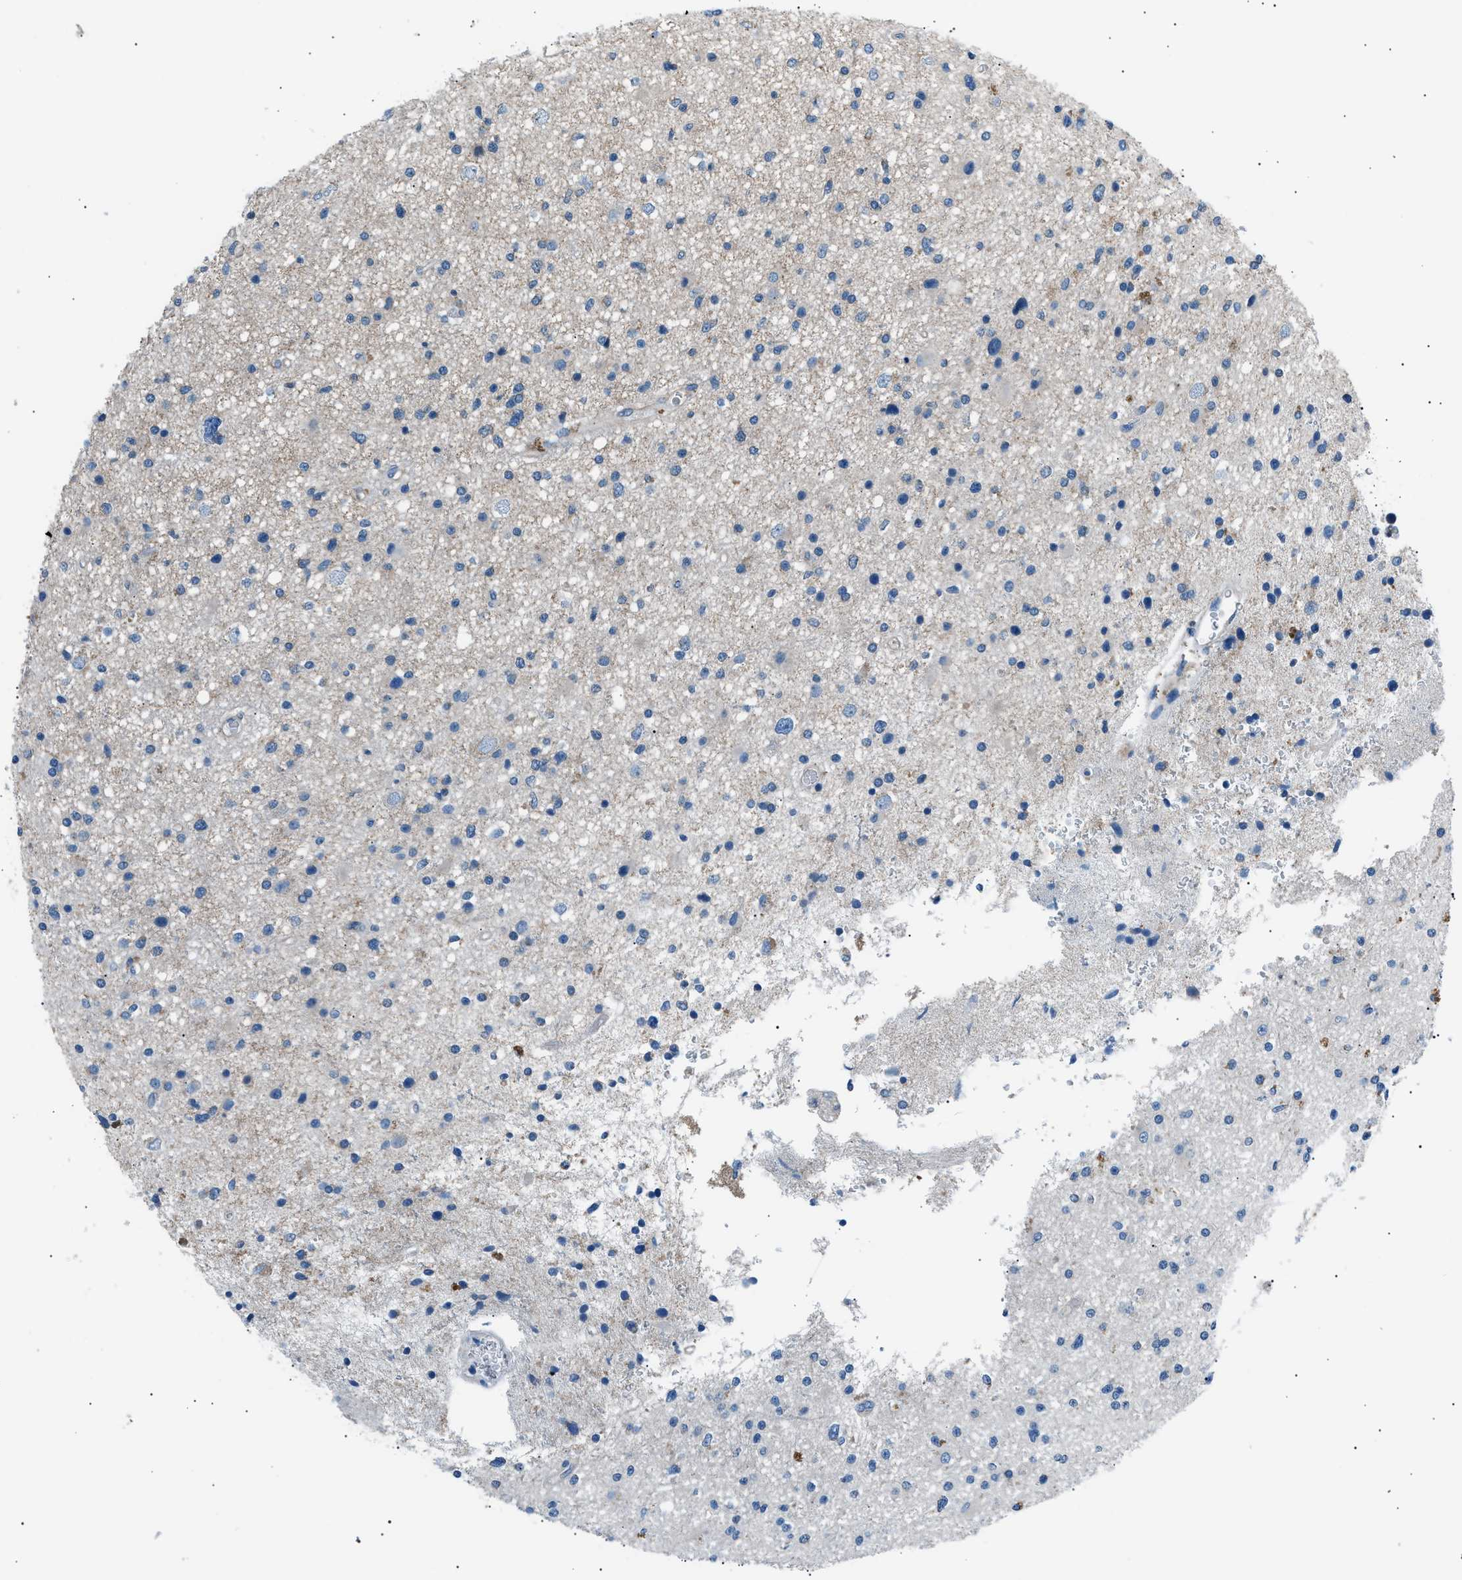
{"staining": {"intensity": "negative", "quantity": "none", "location": "none"}, "tissue": "glioma", "cell_type": "Tumor cells", "image_type": "cancer", "snomed": [{"axis": "morphology", "description": "Glioma, malignant, High grade"}, {"axis": "topography", "description": "Brain"}], "caption": "High-grade glioma (malignant) was stained to show a protein in brown. There is no significant expression in tumor cells.", "gene": "LRRC37B", "patient": {"sex": "male", "age": 33}}